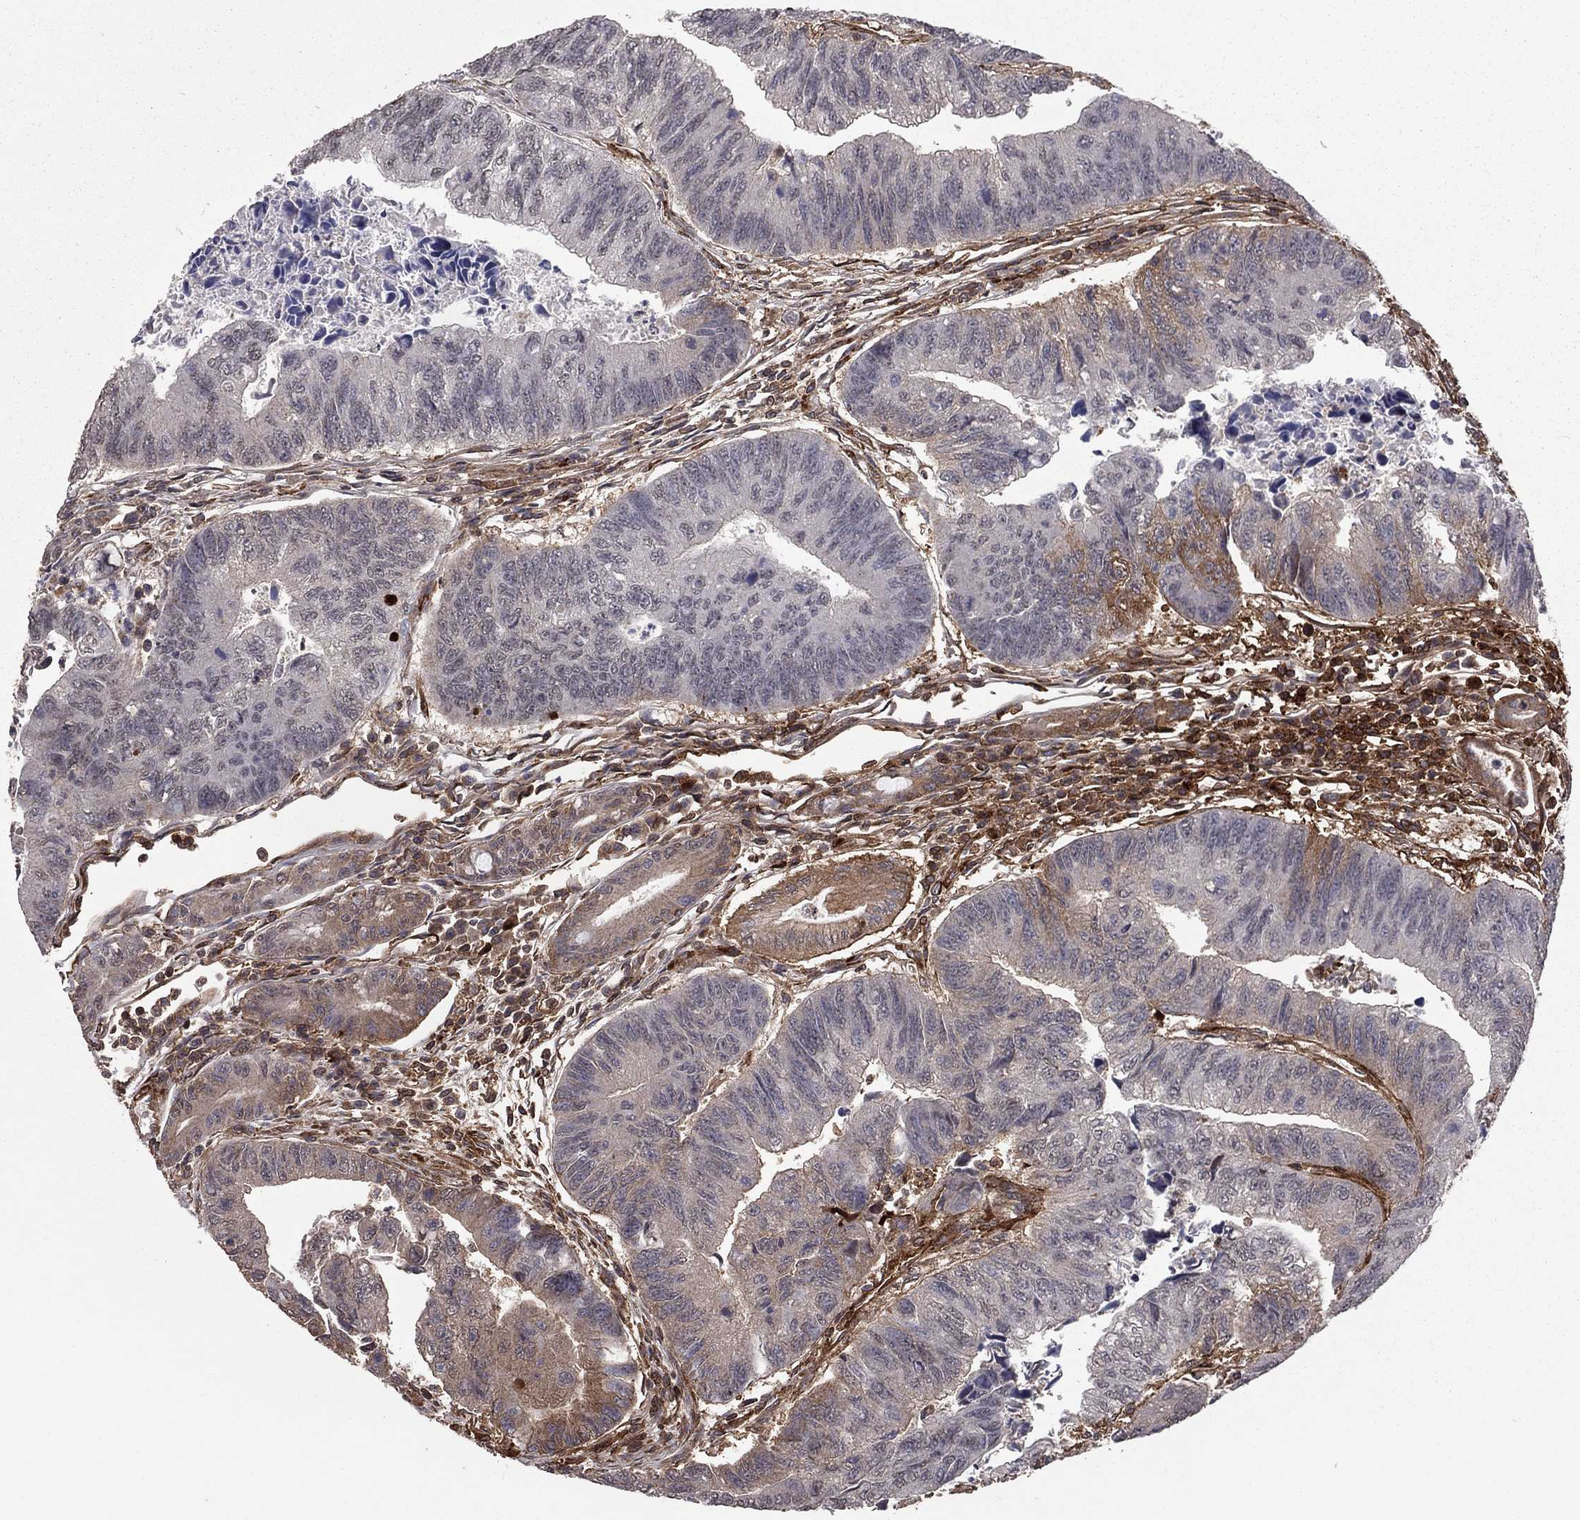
{"staining": {"intensity": "negative", "quantity": "none", "location": "none"}, "tissue": "colorectal cancer", "cell_type": "Tumor cells", "image_type": "cancer", "snomed": [{"axis": "morphology", "description": "Adenocarcinoma, NOS"}, {"axis": "topography", "description": "Colon"}], "caption": "A micrograph of human colorectal adenocarcinoma is negative for staining in tumor cells.", "gene": "COL18A1", "patient": {"sex": "female", "age": 65}}